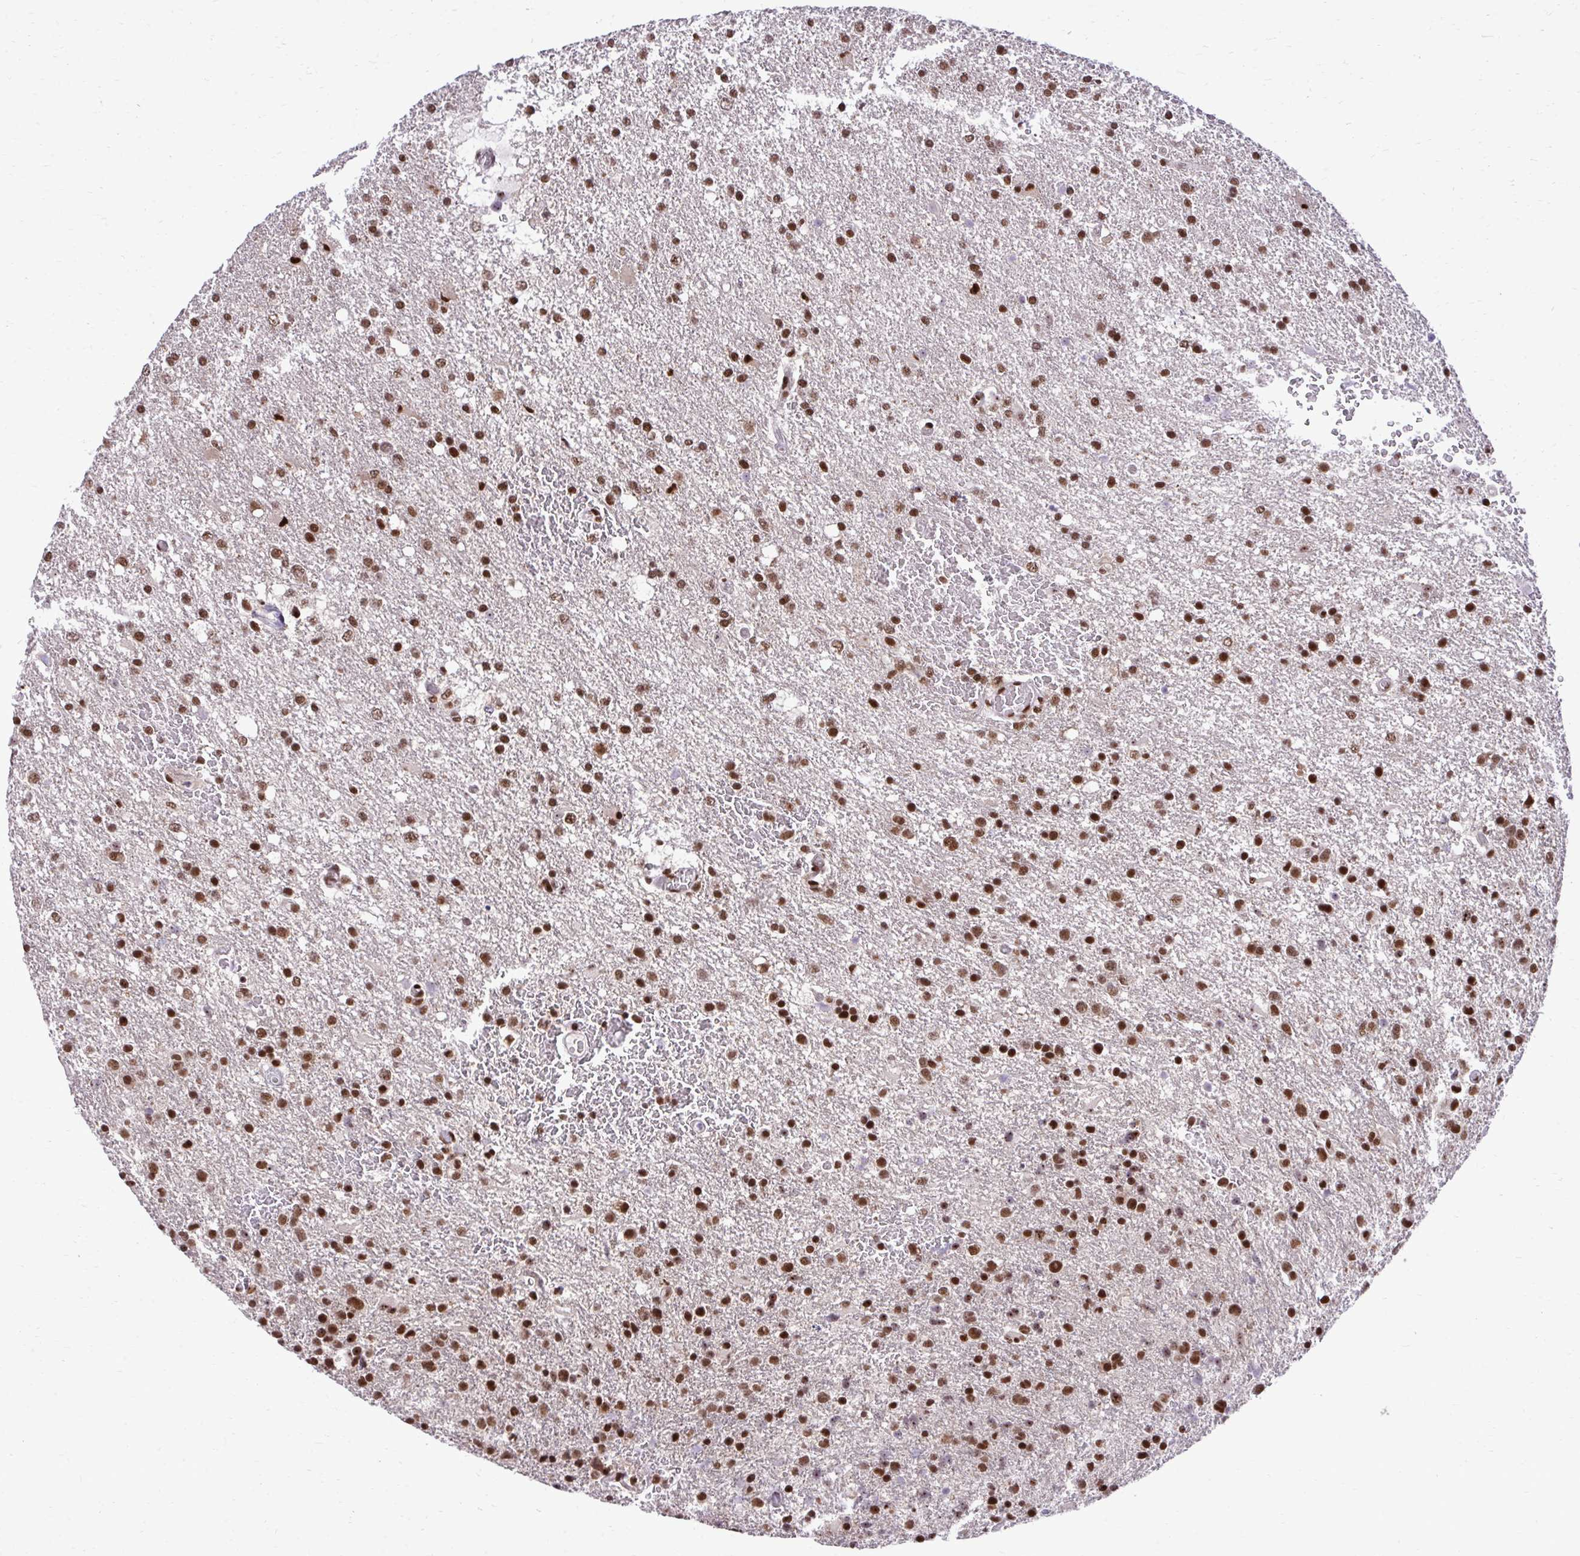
{"staining": {"intensity": "strong", "quantity": ">75%", "location": "nuclear"}, "tissue": "glioma", "cell_type": "Tumor cells", "image_type": "cancer", "snomed": [{"axis": "morphology", "description": "Glioma, malignant, High grade"}, {"axis": "topography", "description": "Brain"}], "caption": "Malignant glioma (high-grade) tissue reveals strong nuclear staining in approximately >75% of tumor cells, visualized by immunohistochemistry.", "gene": "CDYL", "patient": {"sex": "male", "age": 68}}